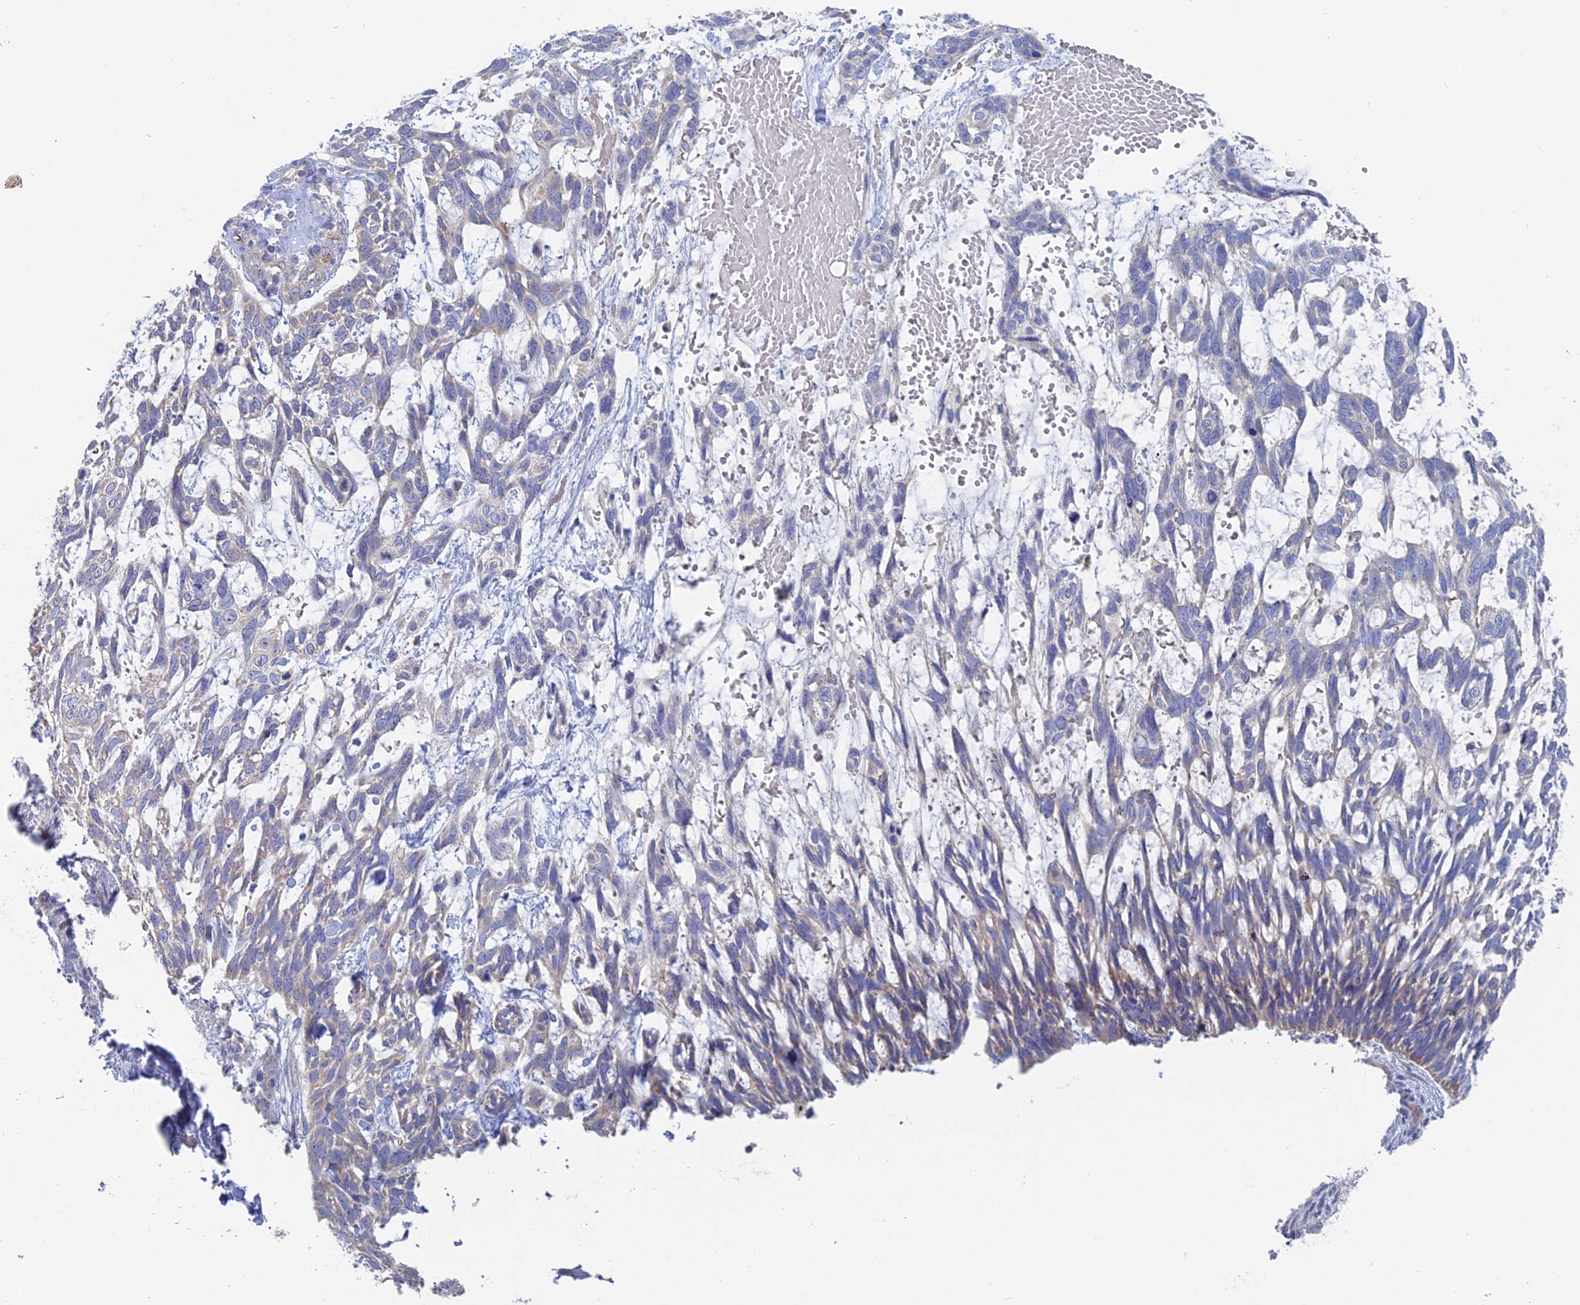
{"staining": {"intensity": "weak", "quantity": "<25%", "location": "cytoplasmic/membranous"}, "tissue": "skin cancer", "cell_type": "Tumor cells", "image_type": "cancer", "snomed": [{"axis": "morphology", "description": "Basal cell carcinoma"}, {"axis": "topography", "description": "Skin"}], "caption": "Basal cell carcinoma (skin) was stained to show a protein in brown. There is no significant positivity in tumor cells.", "gene": "TBC1D30", "patient": {"sex": "male", "age": 88}}